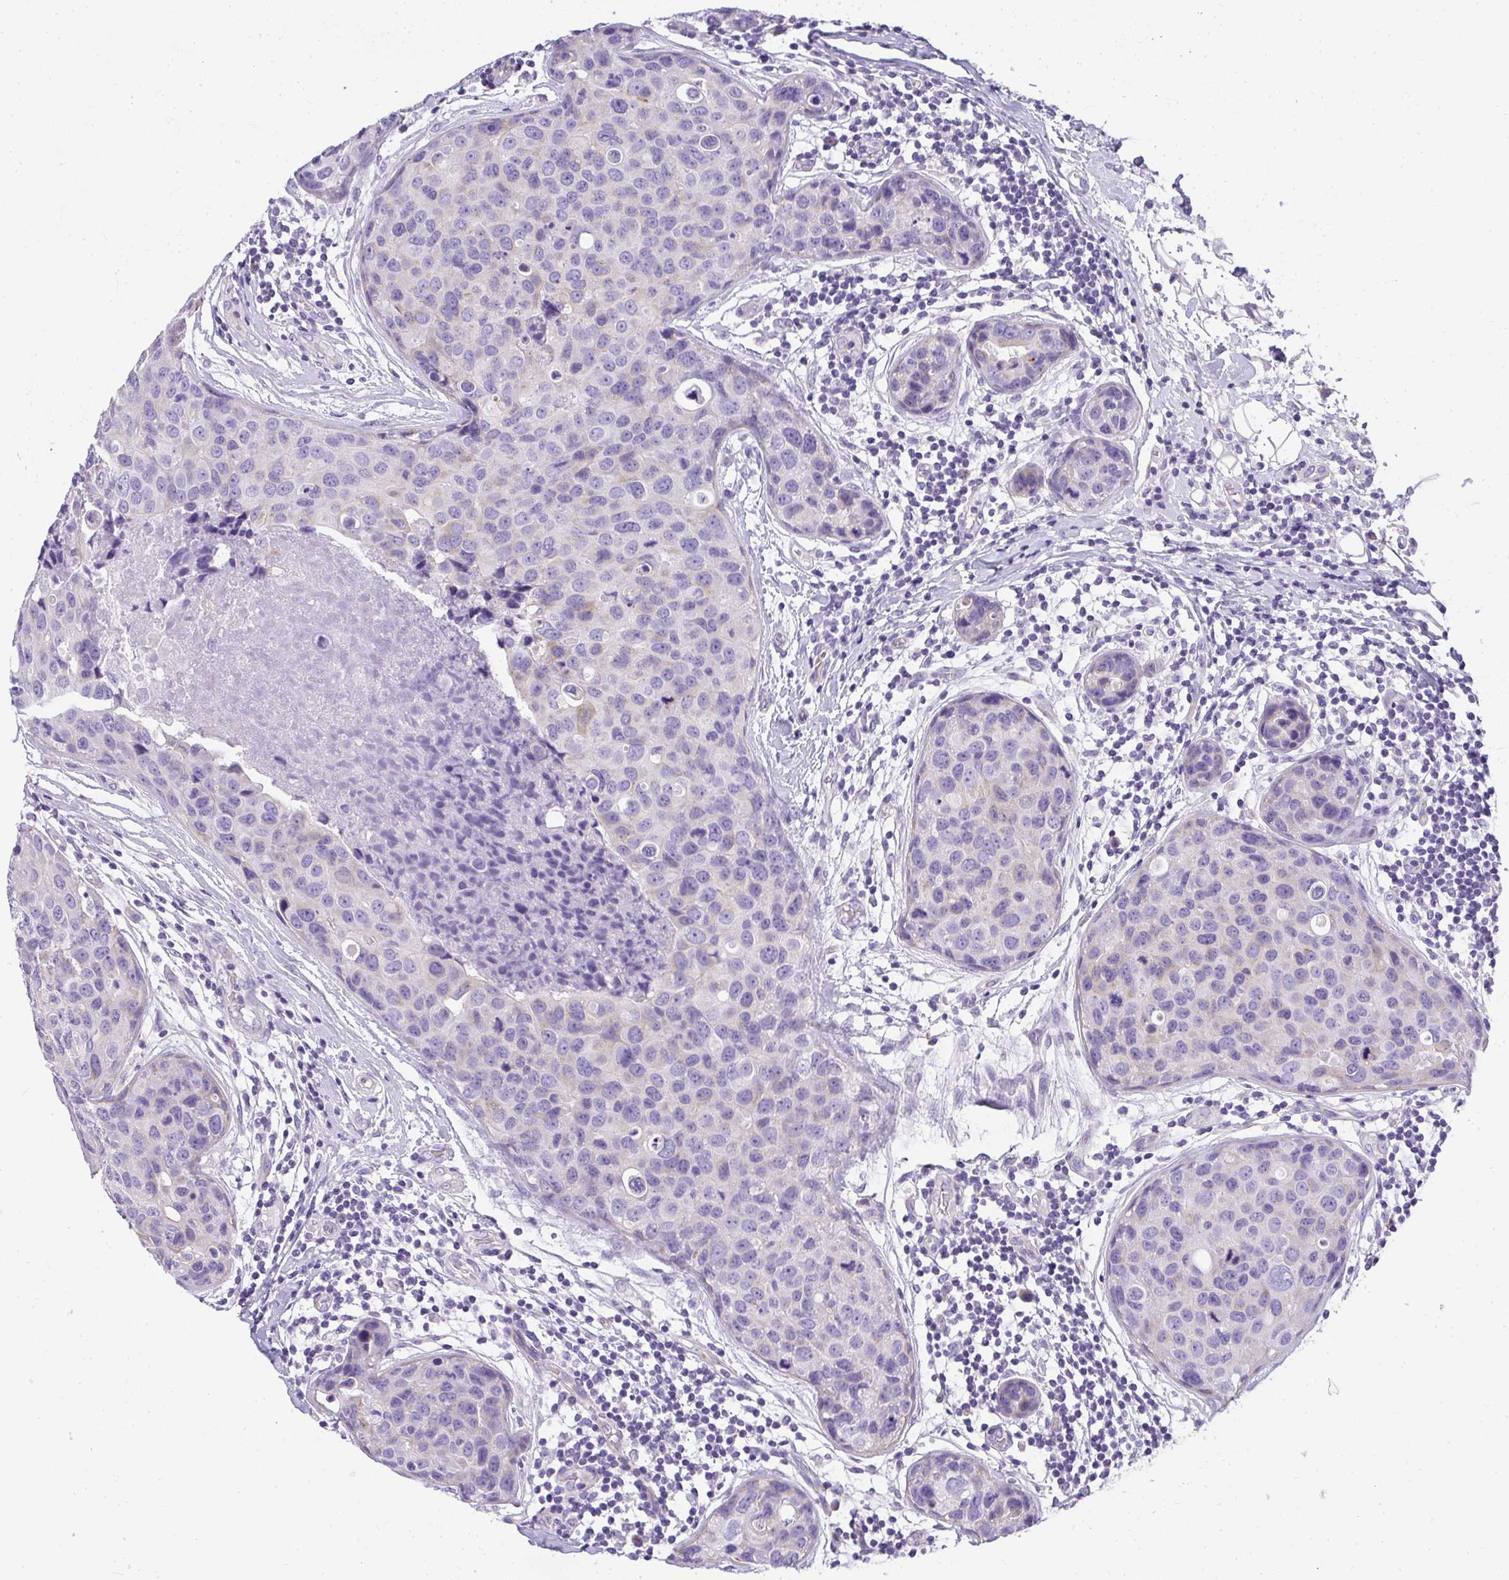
{"staining": {"intensity": "negative", "quantity": "none", "location": "none"}, "tissue": "breast cancer", "cell_type": "Tumor cells", "image_type": "cancer", "snomed": [{"axis": "morphology", "description": "Duct carcinoma"}, {"axis": "topography", "description": "Breast"}], "caption": "There is no significant positivity in tumor cells of breast cancer.", "gene": "PLPPR3", "patient": {"sex": "female", "age": 24}}